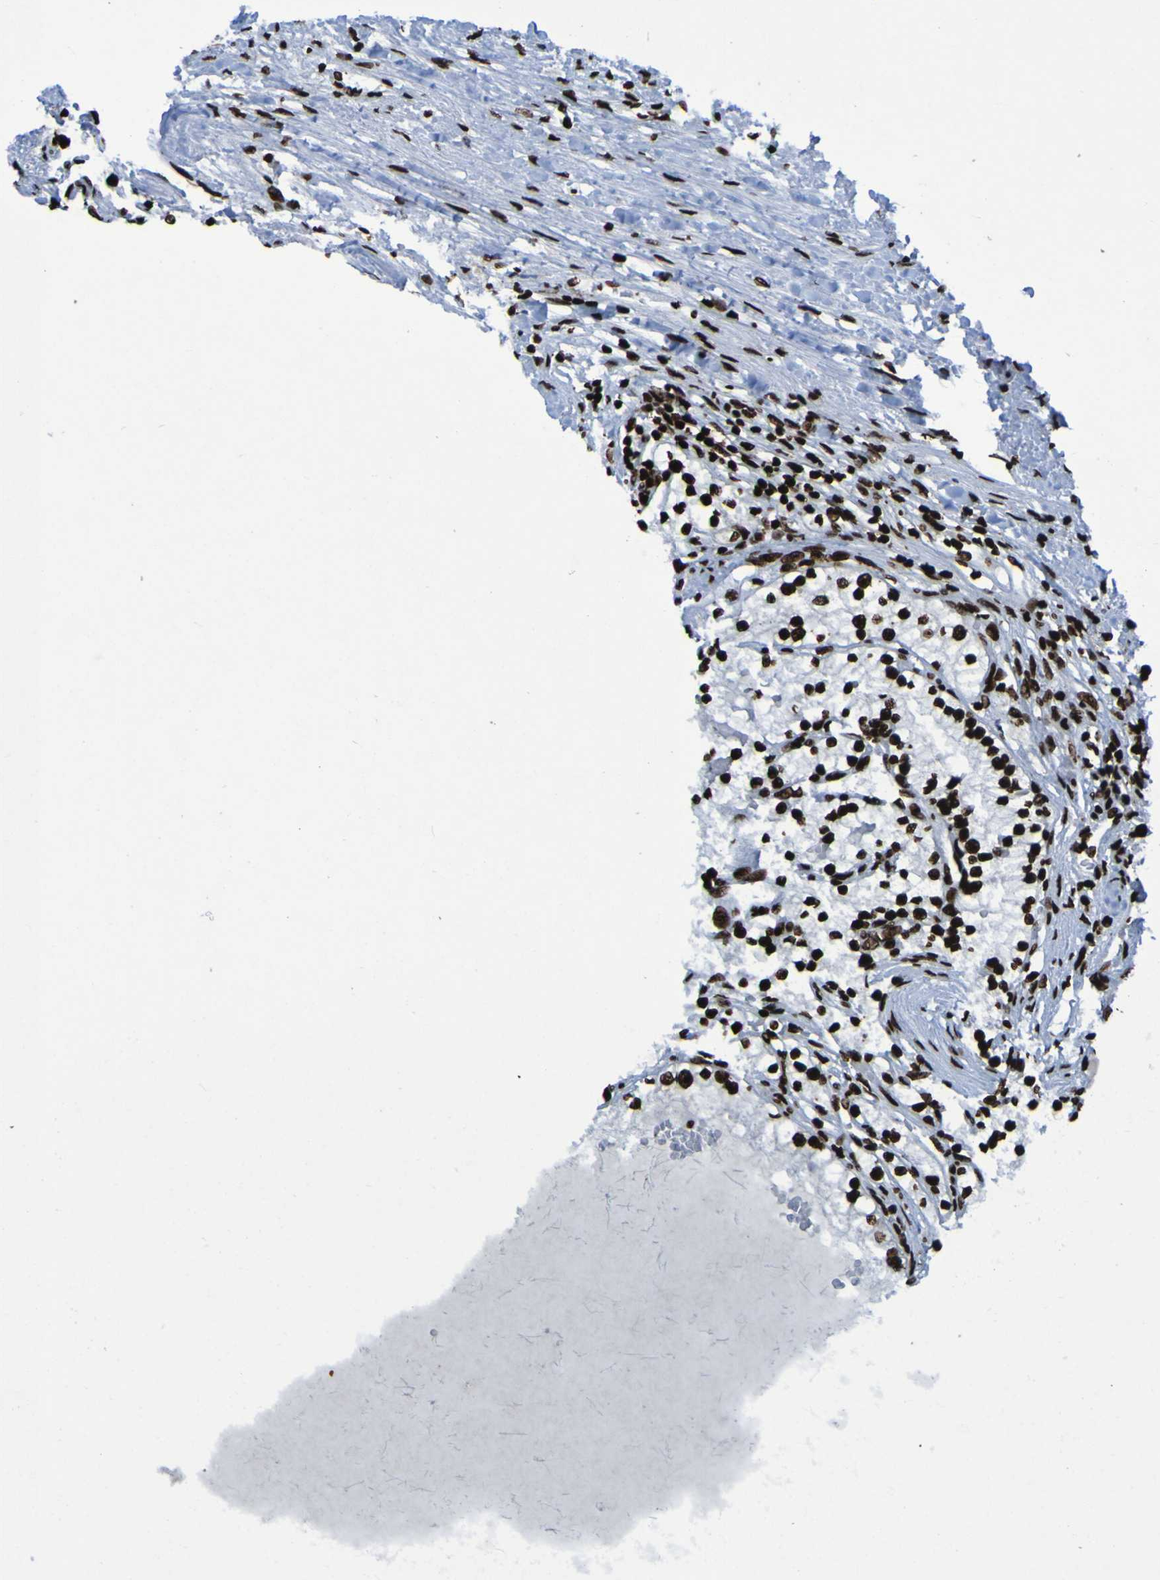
{"staining": {"intensity": "strong", "quantity": ">75%", "location": "nuclear"}, "tissue": "renal cancer", "cell_type": "Tumor cells", "image_type": "cancer", "snomed": [{"axis": "morphology", "description": "Adenocarcinoma, NOS"}, {"axis": "topography", "description": "Kidney"}], "caption": "A high amount of strong nuclear staining is present in about >75% of tumor cells in renal adenocarcinoma tissue.", "gene": "NPM1", "patient": {"sex": "male", "age": 68}}